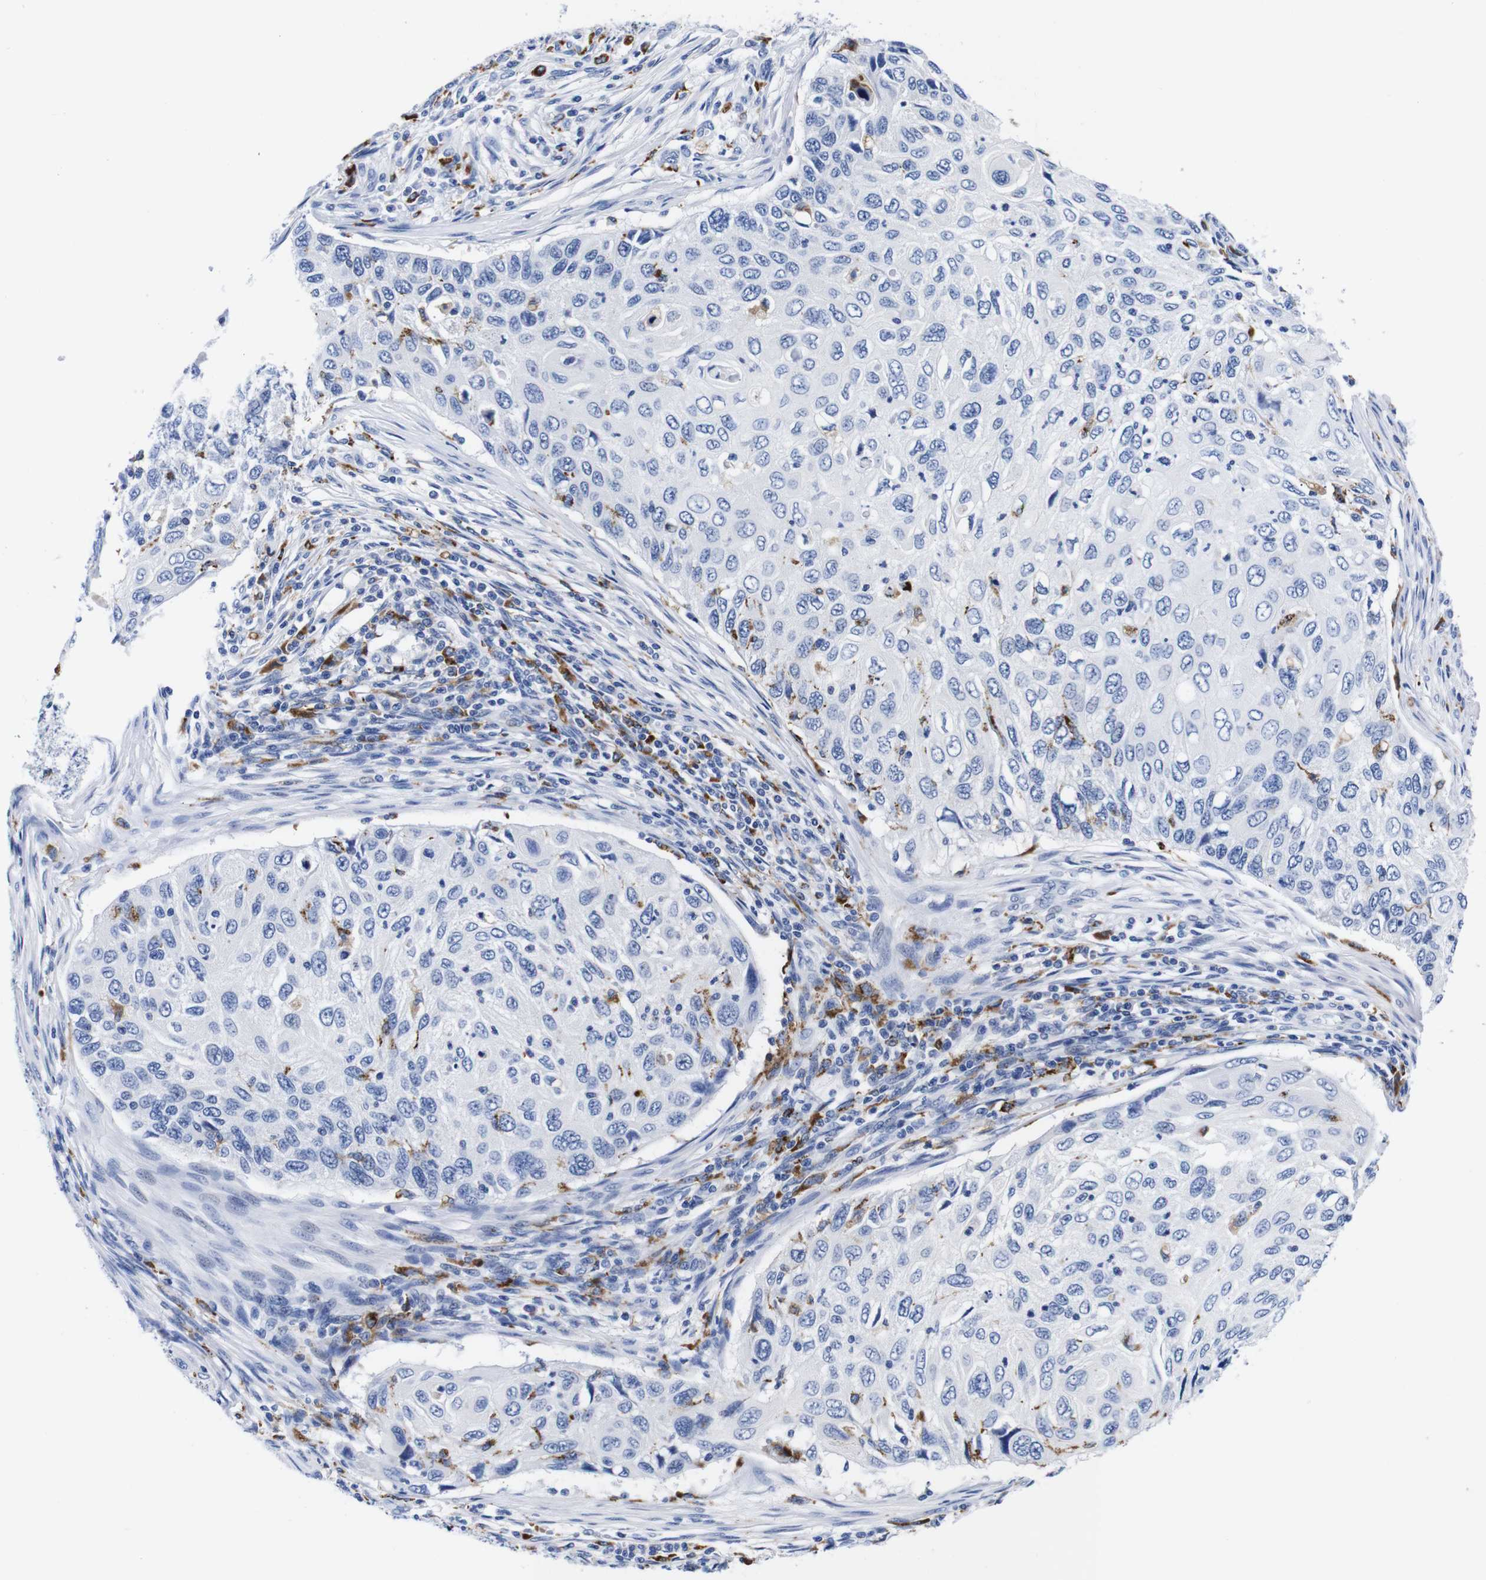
{"staining": {"intensity": "negative", "quantity": "none", "location": "none"}, "tissue": "cervical cancer", "cell_type": "Tumor cells", "image_type": "cancer", "snomed": [{"axis": "morphology", "description": "Squamous cell carcinoma, NOS"}, {"axis": "topography", "description": "Cervix"}], "caption": "IHC of human cervical cancer (squamous cell carcinoma) demonstrates no expression in tumor cells.", "gene": "HLA-DMB", "patient": {"sex": "female", "age": 70}}